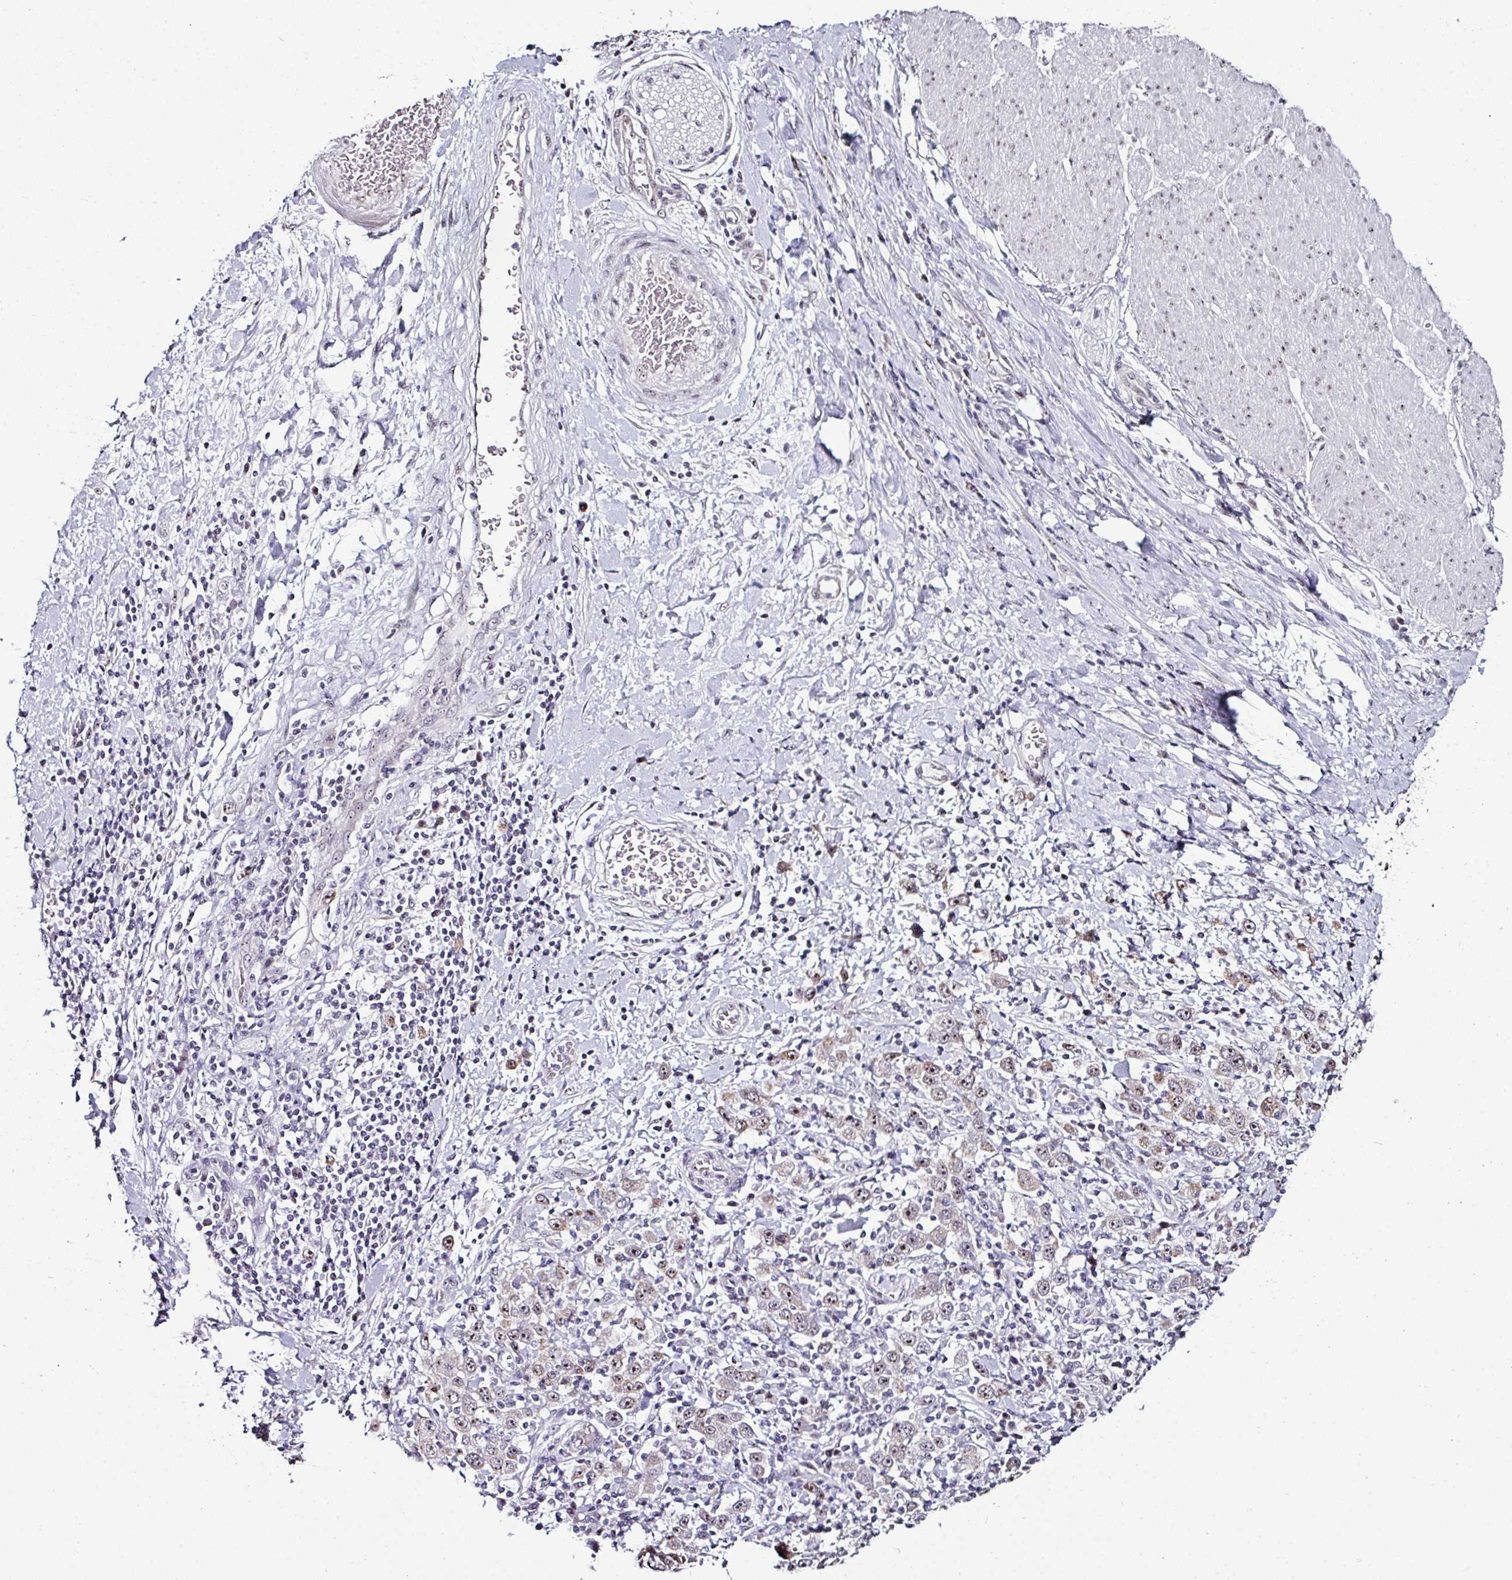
{"staining": {"intensity": "moderate", "quantity": ">75%", "location": "cytoplasmic/membranous,nuclear"}, "tissue": "stomach cancer", "cell_type": "Tumor cells", "image_type": "cancer", "snomed": [{"axis": "morphology", "description": "Normal tissue, NOS"}, {"axis": "morphology", "description": "Adenocarcinoma, NOS"}, {"axis": "topography", "description": "Stomach, upper"}, {"axis": "topography", "description": "Stomach"}], "caption": "This image reveals IHC staining of adenocarcinoma (stomach), with medium moderate cytoplasmic/membranous and nuclear positivity in approximately >75% of tumor cells.", "gene": "NACC2", "patient": {"sex": "male", "age": 59}}